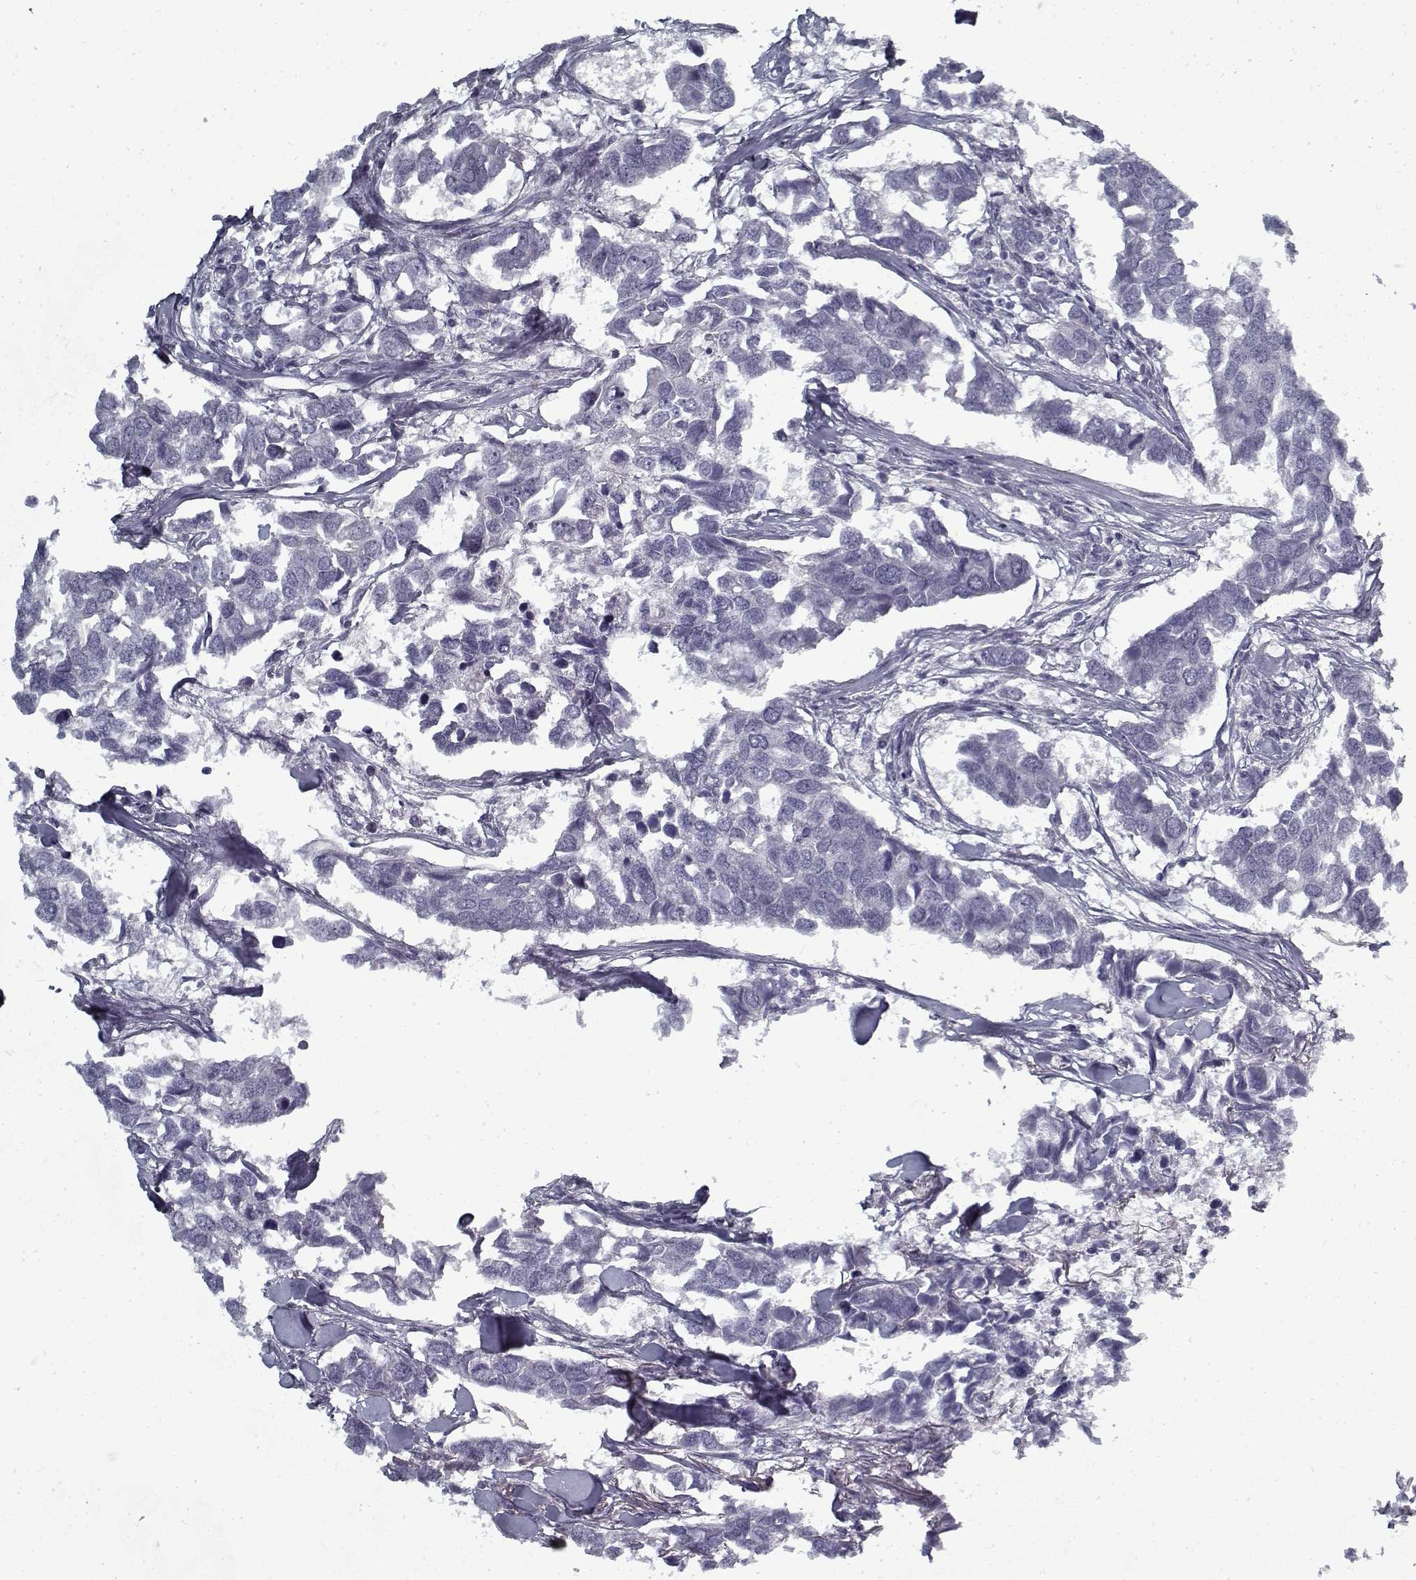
{"staining": {"intensity": "negative", "quantity": "none", "location": "none"}, "tissue": "breast cancer", "cell_type": "Tumor cells", "image_type": "cancer", "snomed": [{"axis": "morphology", "description": "Duct carcinoma"}, {"axis": "topography", "description": "Breast"}], "caption": "Breast intraductal carcinoma was stained to show a protein in brown. There is no significant expression in tumor cells.", "gene": "RNF32", "patient": {"sex": "female", "age": 83}}